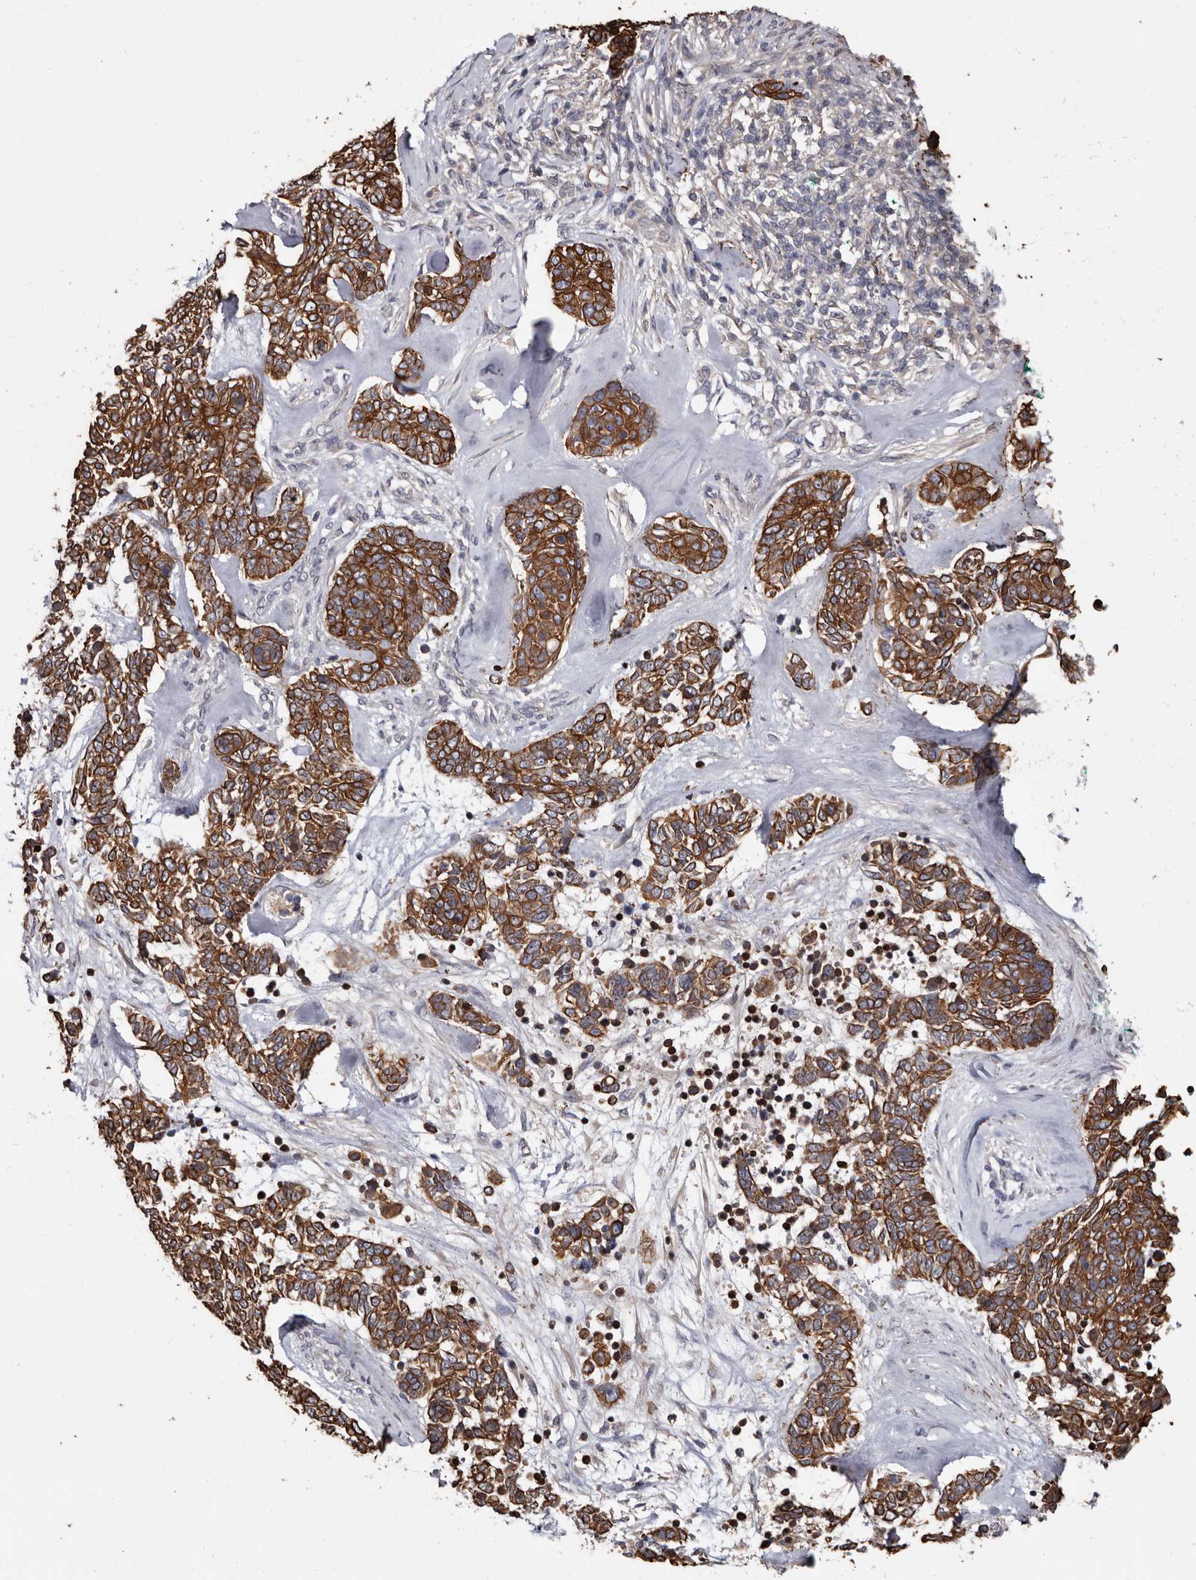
{"staining": {"intensity": "strong", "quantity": ">75%", "location": "cytoplasmic/membranous"}, "tissue": "skin cancer", "cell_type": "Tumor cells", "image_type": "cancer", "snomed": [{"axis": "morphology", "description": "Basal cell carcinoma"}, {"axis": "topography", "description": "Skin"}], "caption": "Tumor cells reveal high levels of strong cytoplasmic/membranous positivity in approximately >75% of cells in basal cell carcinoma (skin).", "gene": "MRPL18", "patient": {"sex": "female", "age": 81}}